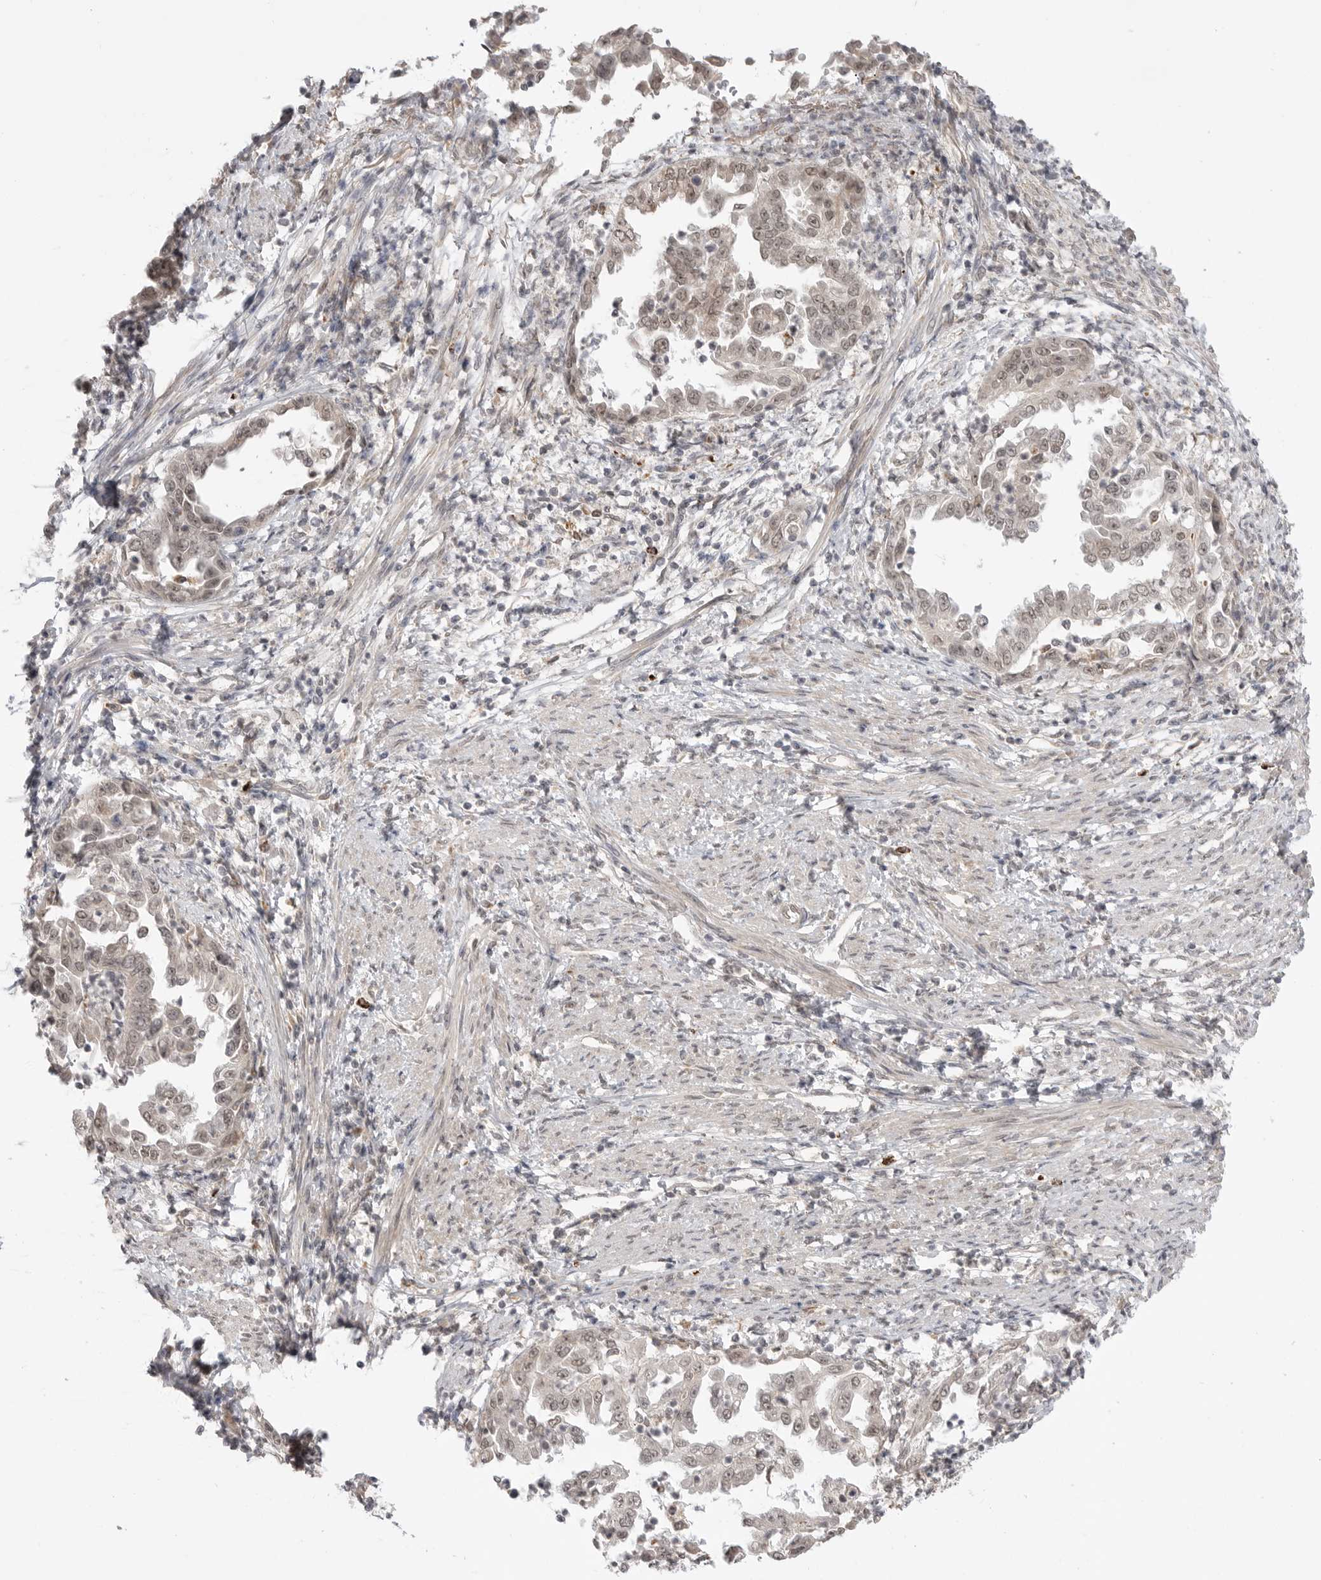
{"staining": {"intensity": "weak", "quantity": "25%-75%", "location": "nuclear"}, "tissue": "endometrial cancer", "cell_type": "Tumor cells", "image_type": "cancer", "snomed": [{"axis": "morphology", "description": "Adenocarcinoma, NOS"}, {"axis": "topography", "description": "Endometrium"}], "caption": "Endometrial cancer was stained to show a protein in brown. There is low levels of weak nuclear staining in approximately 25%-75% of tumor cells. The protein is stained brown, and the nuclei are stained in blue (DAB IHC with brightfield microscopy, high magnification).", "gene": "KALRN", "patient": {"sex": "female", "age": 85}}